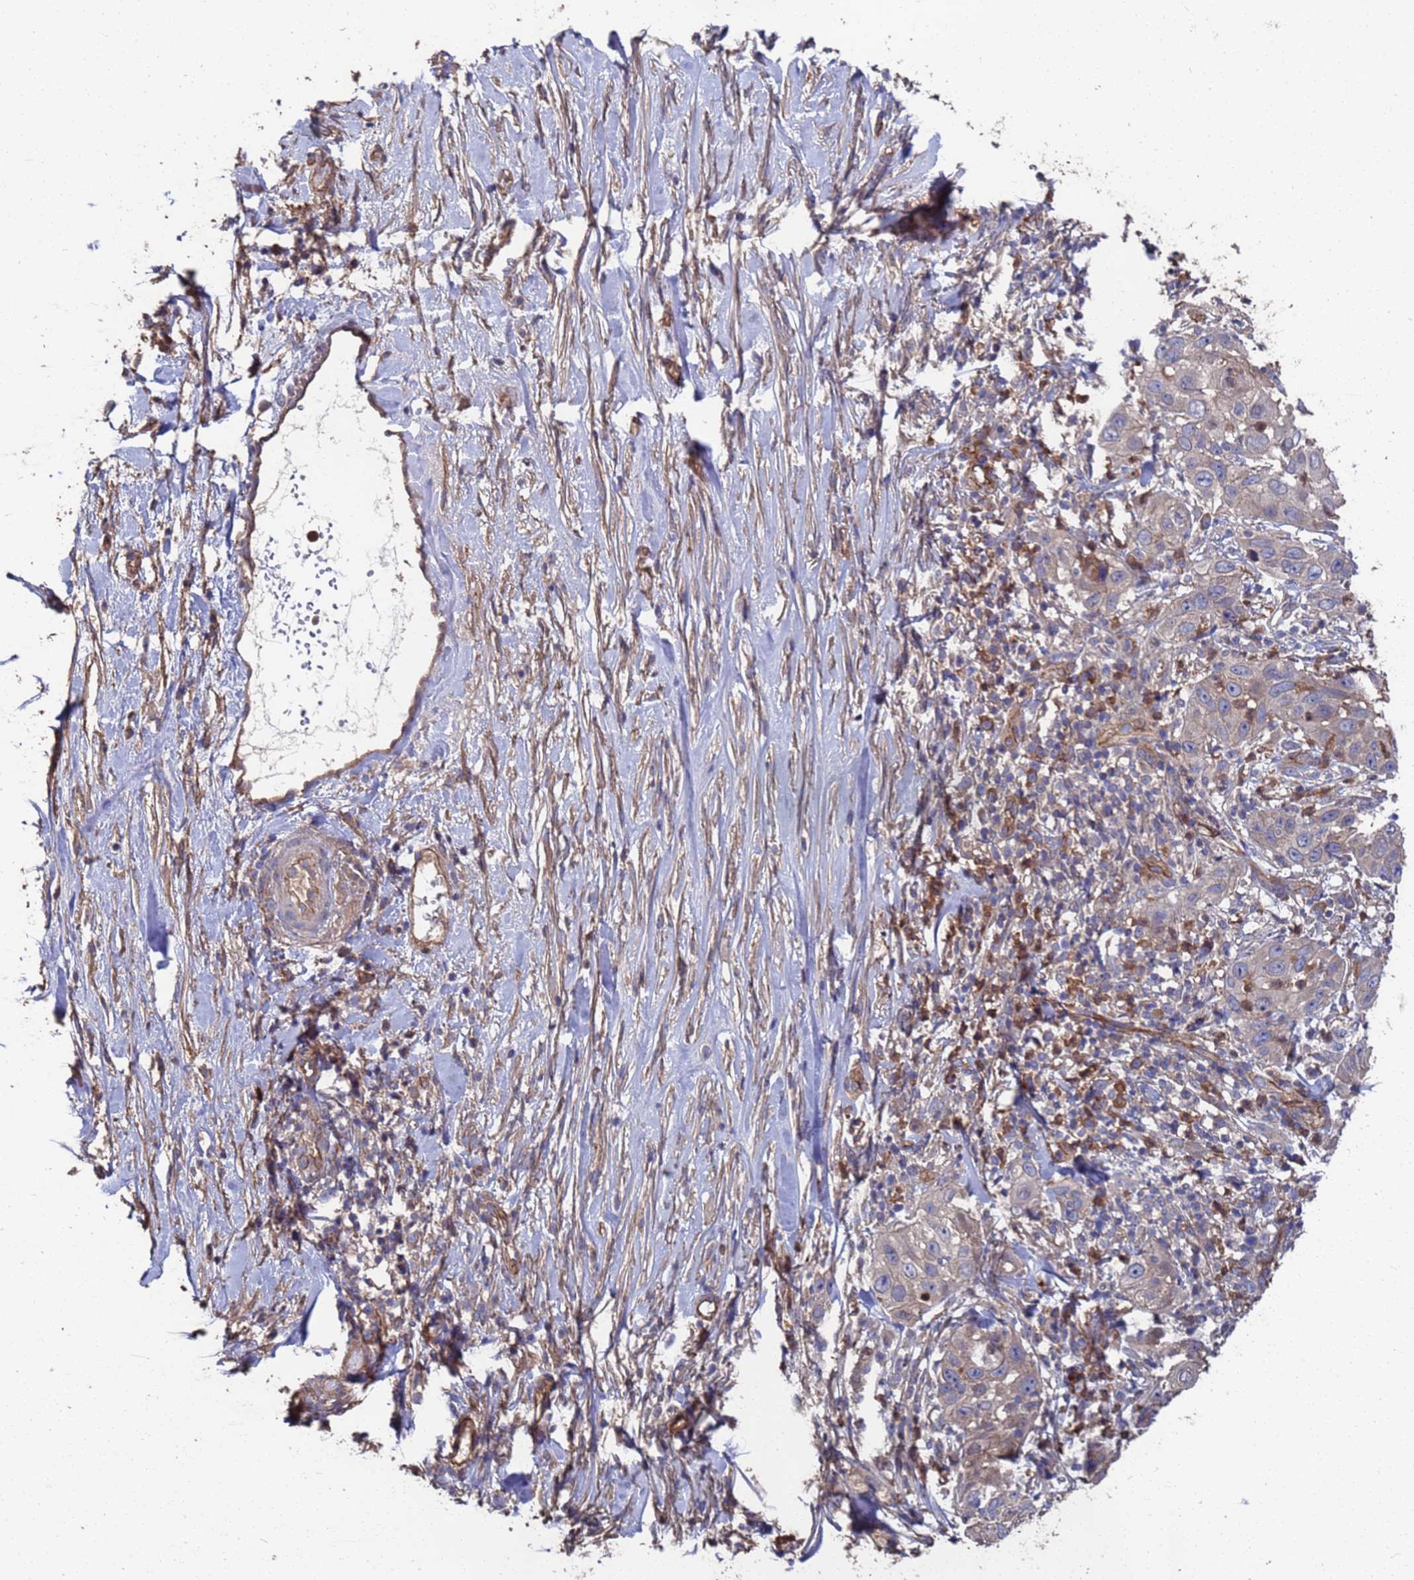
{"staining": {"intensity": "weak", "quantity": "<25%", "location": "cytoplasmic/membranous"}, "tissue": "skin cancer", "cell_type": "Tumor cells", "image_type": "cancer", "snomed": [{"axis": "morphology", "description": "Squamous cell carcinoma, NOS"}, {"axis": "topography", "description": "Skin"}], "caption": "The histopathology image exhibits no significant staining in tumor cells of skin squamous cell carcinoma. The staining is performed using DAB (3,3'-diaminobenzidine) brown chromogen with nuclei counter-stained in using hematoxylin.", "gene": "NDUFAF6", "patient": {"sex": "female", "age": 44}}